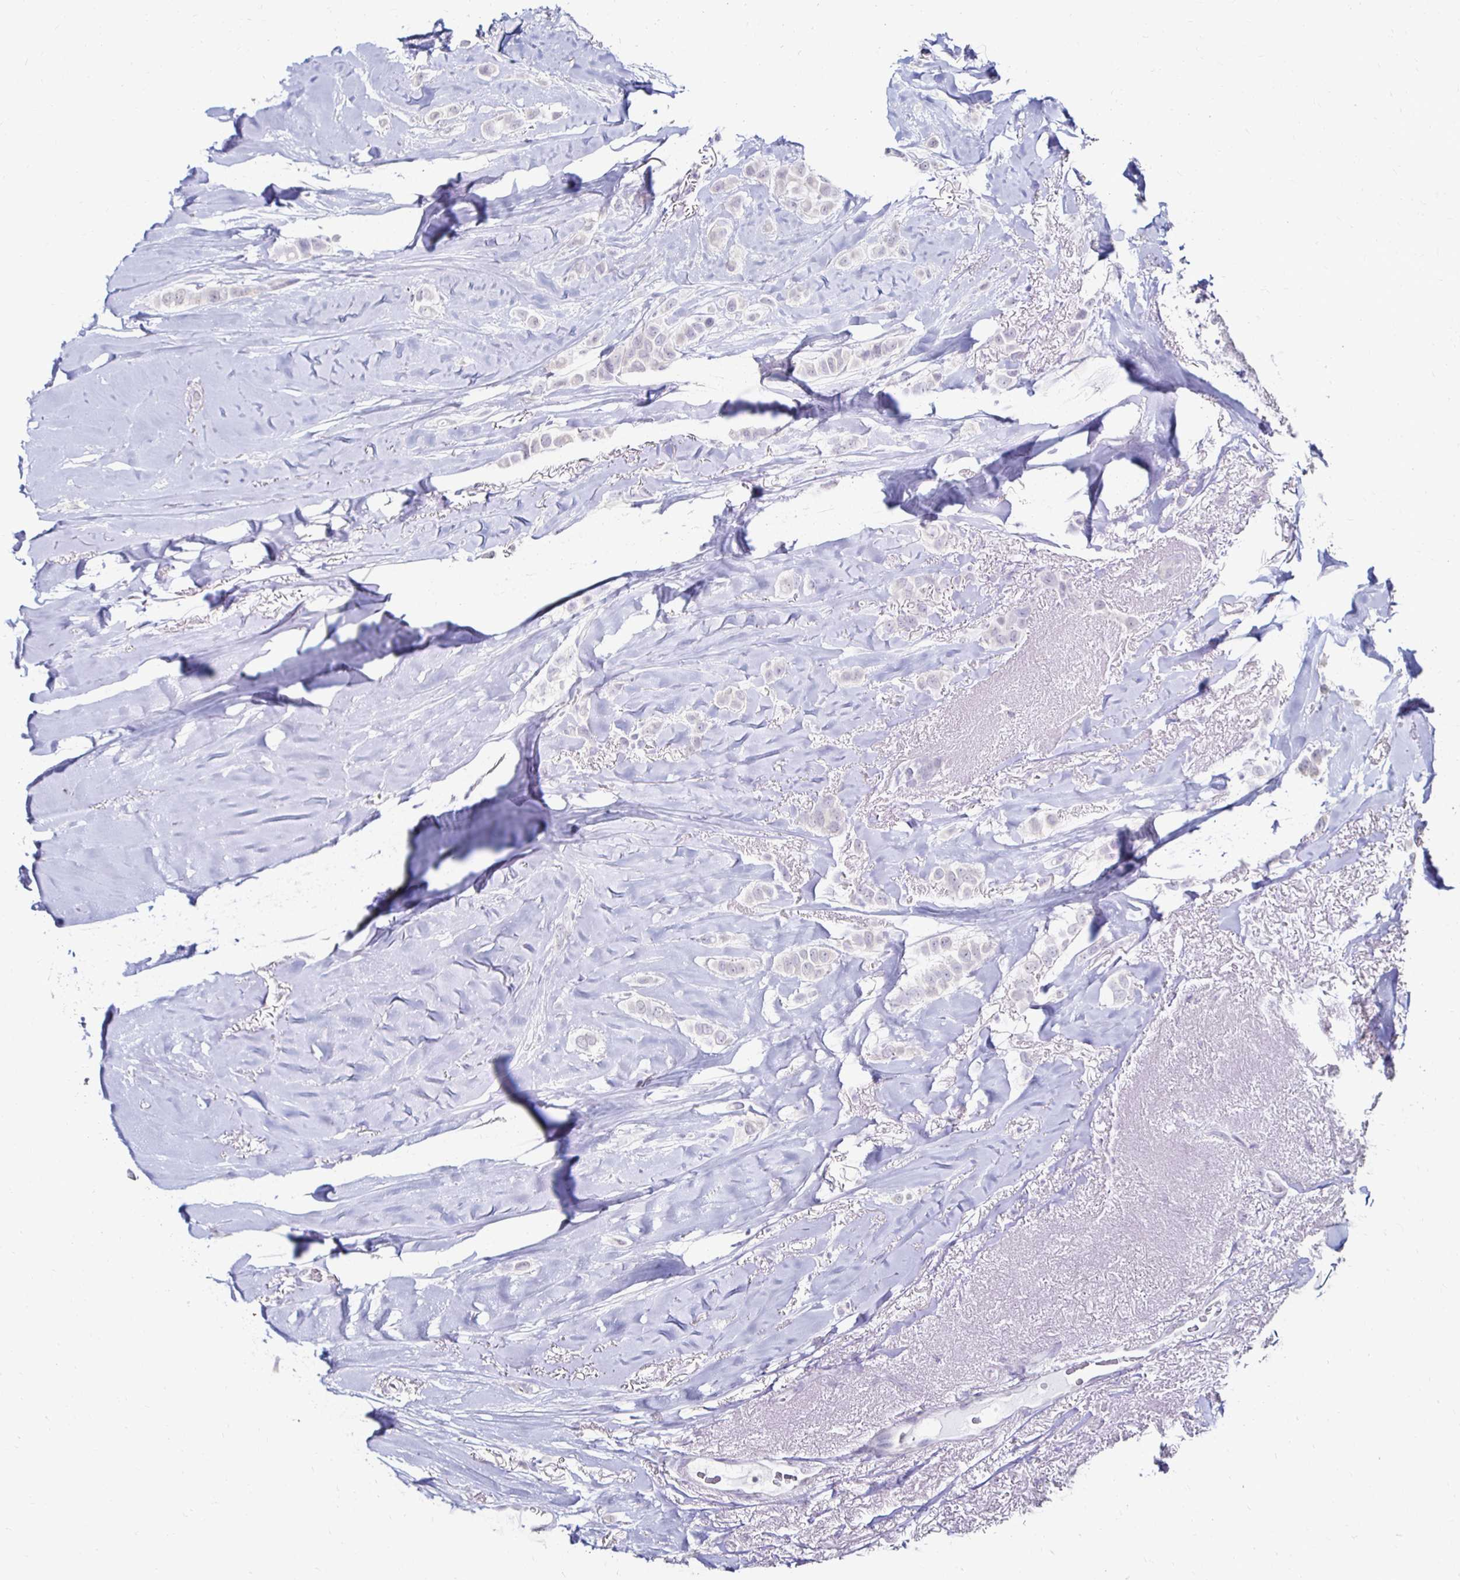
{"staining": {"intensity": "negative", "quantity": "none", "location": "none"}, "tissue": "breast cancer", "cell_type": "Tumor cells", "image_type": "cancer", "snomed": [{"axis": "morphology", "description": "Lobular carcinoma"}, {"axis": "topography", "description": "Breast"}], "caption": "Breast cancer (lobular carcinoma) stained for a protein using IHC reveals no staining tumor cells.", "gene": "TOMM34", "patient": {"sex": "female", "age": 66}}